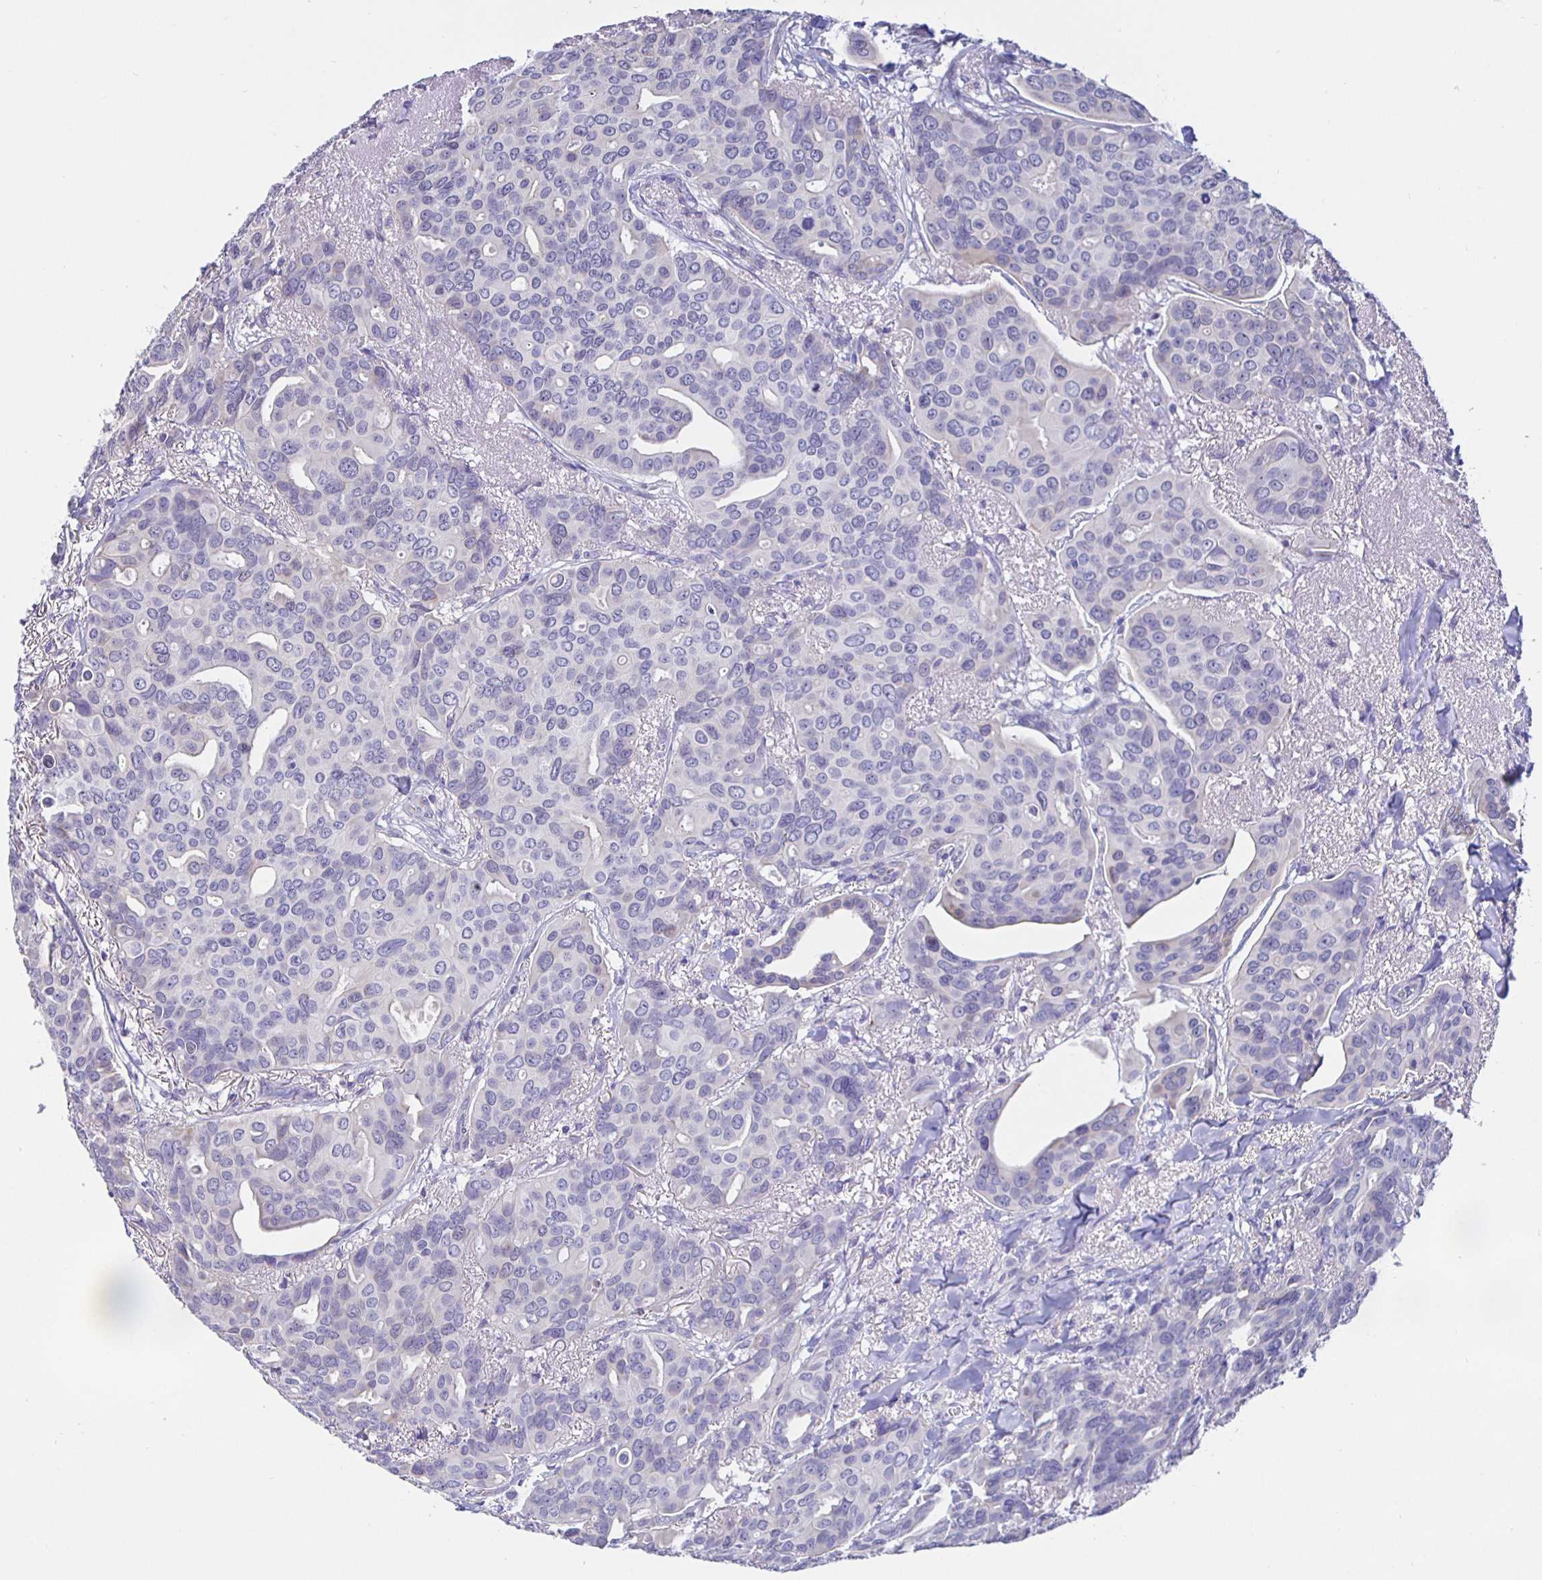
{"staining": {"intensity": "negative", "quantity": "none", "location": "none"}, "tissue": "breast cancer", "cell_type": "Tumor cells", "image_type": "cancer", "snomed": [{"axis": "morphology", "description": "Duct carcinoma"}, {"axis": "topography", "description": "Breast"}], "caption": "Breast cancer was stained to show a protein in brown. There is no significant staining in tumor cells.", "gene": "HSPA4L", "patient": {"sex": "female", "age": 54}}